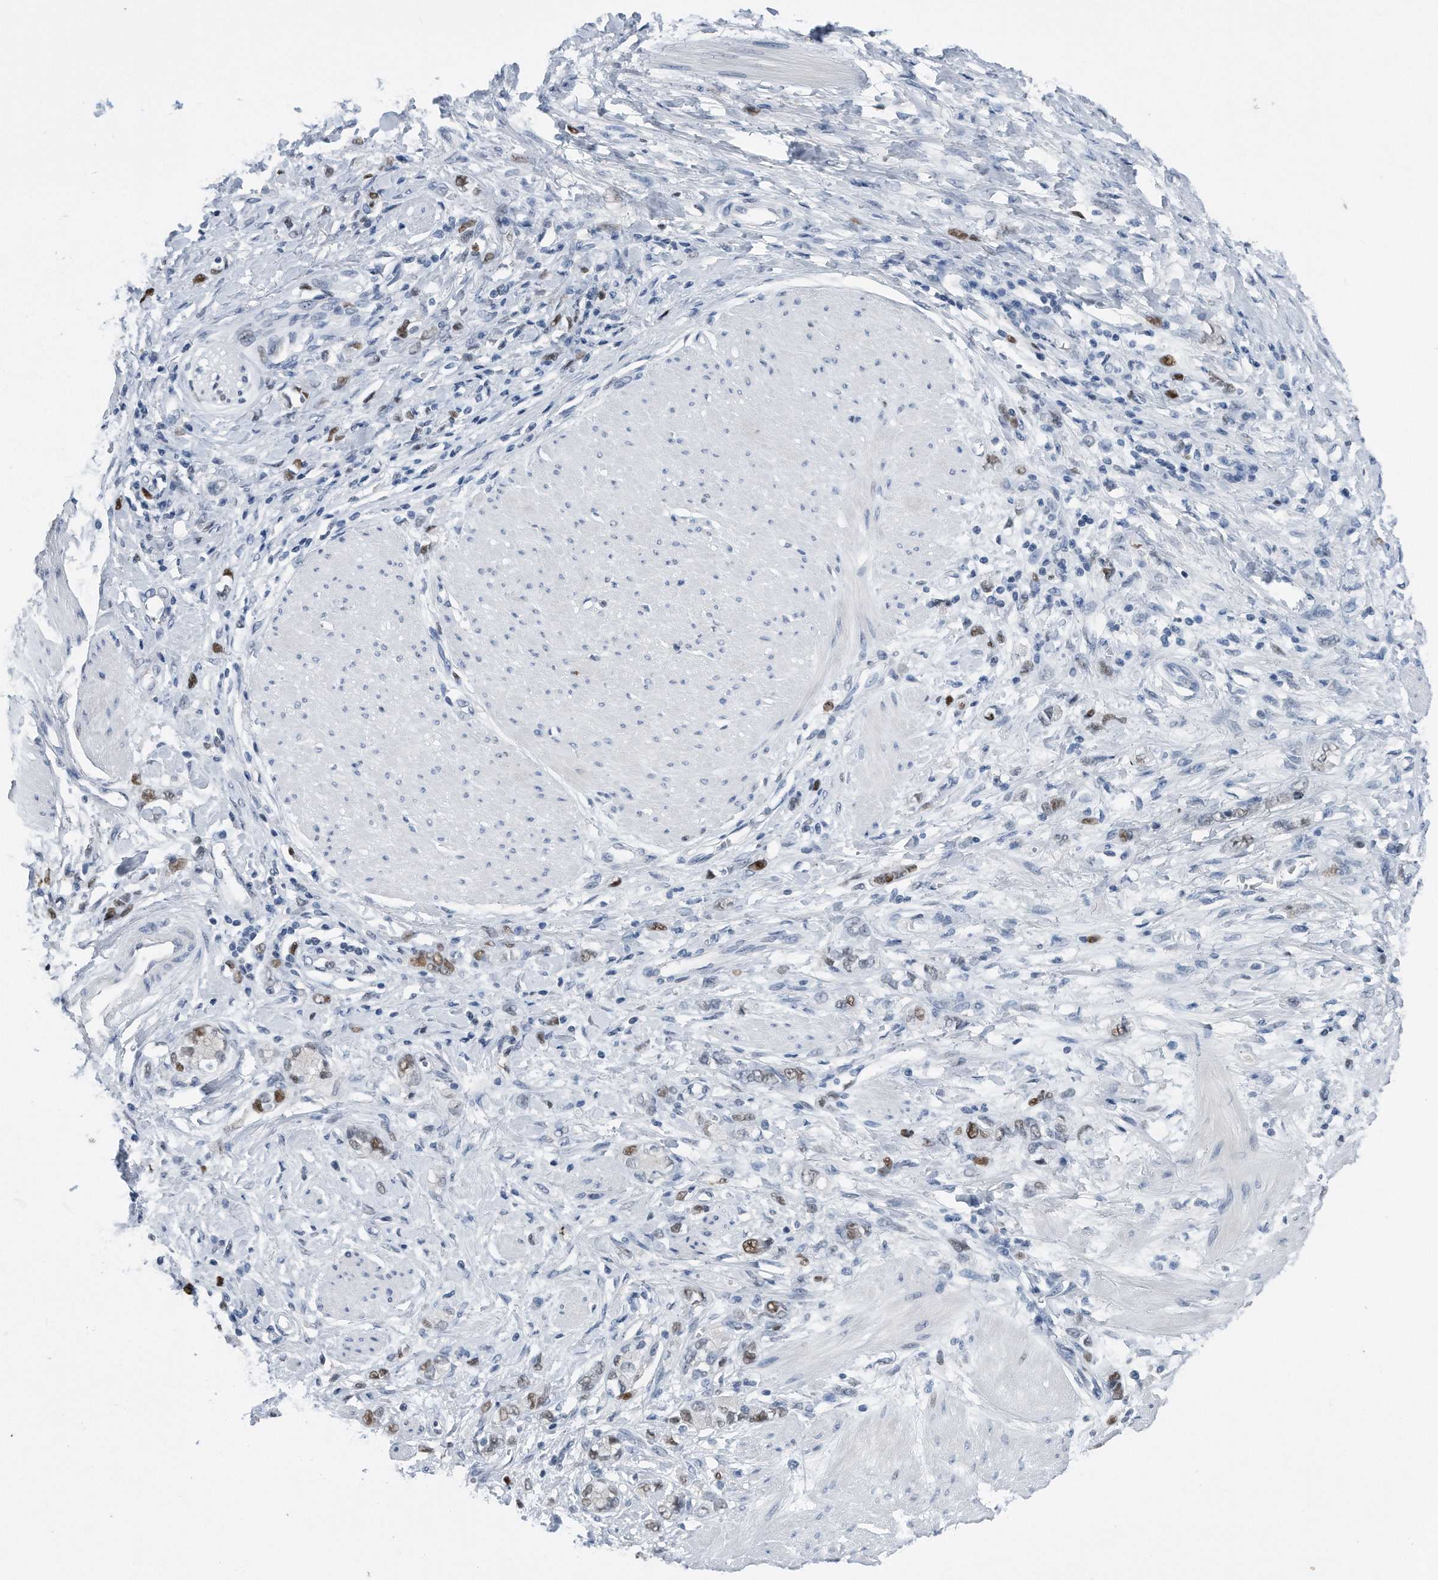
{"staining": {"intensity": "moderate", "quantity": "25%-75%", "location": "nuclear"}, "tissue": "stomach cancer", "cell_type": "Tumor cells", "image_type": "cancer", "snomed": [{"axis": "morphology", "description": "Adenocarcinoma, NOS"}, {"axis": "topography", "description": "Stomach"}], "caption": "This micrograph displays adenocarcinoma (stomach) stained with immunohistochemistry (IHC) to label a protein in brown. The nuclear of tumor cells show moderate positivity for the protein. Nuclei are counter-stained blue.", "gene": "PCNA", "patient": {"sex": "female", "age": 76}}